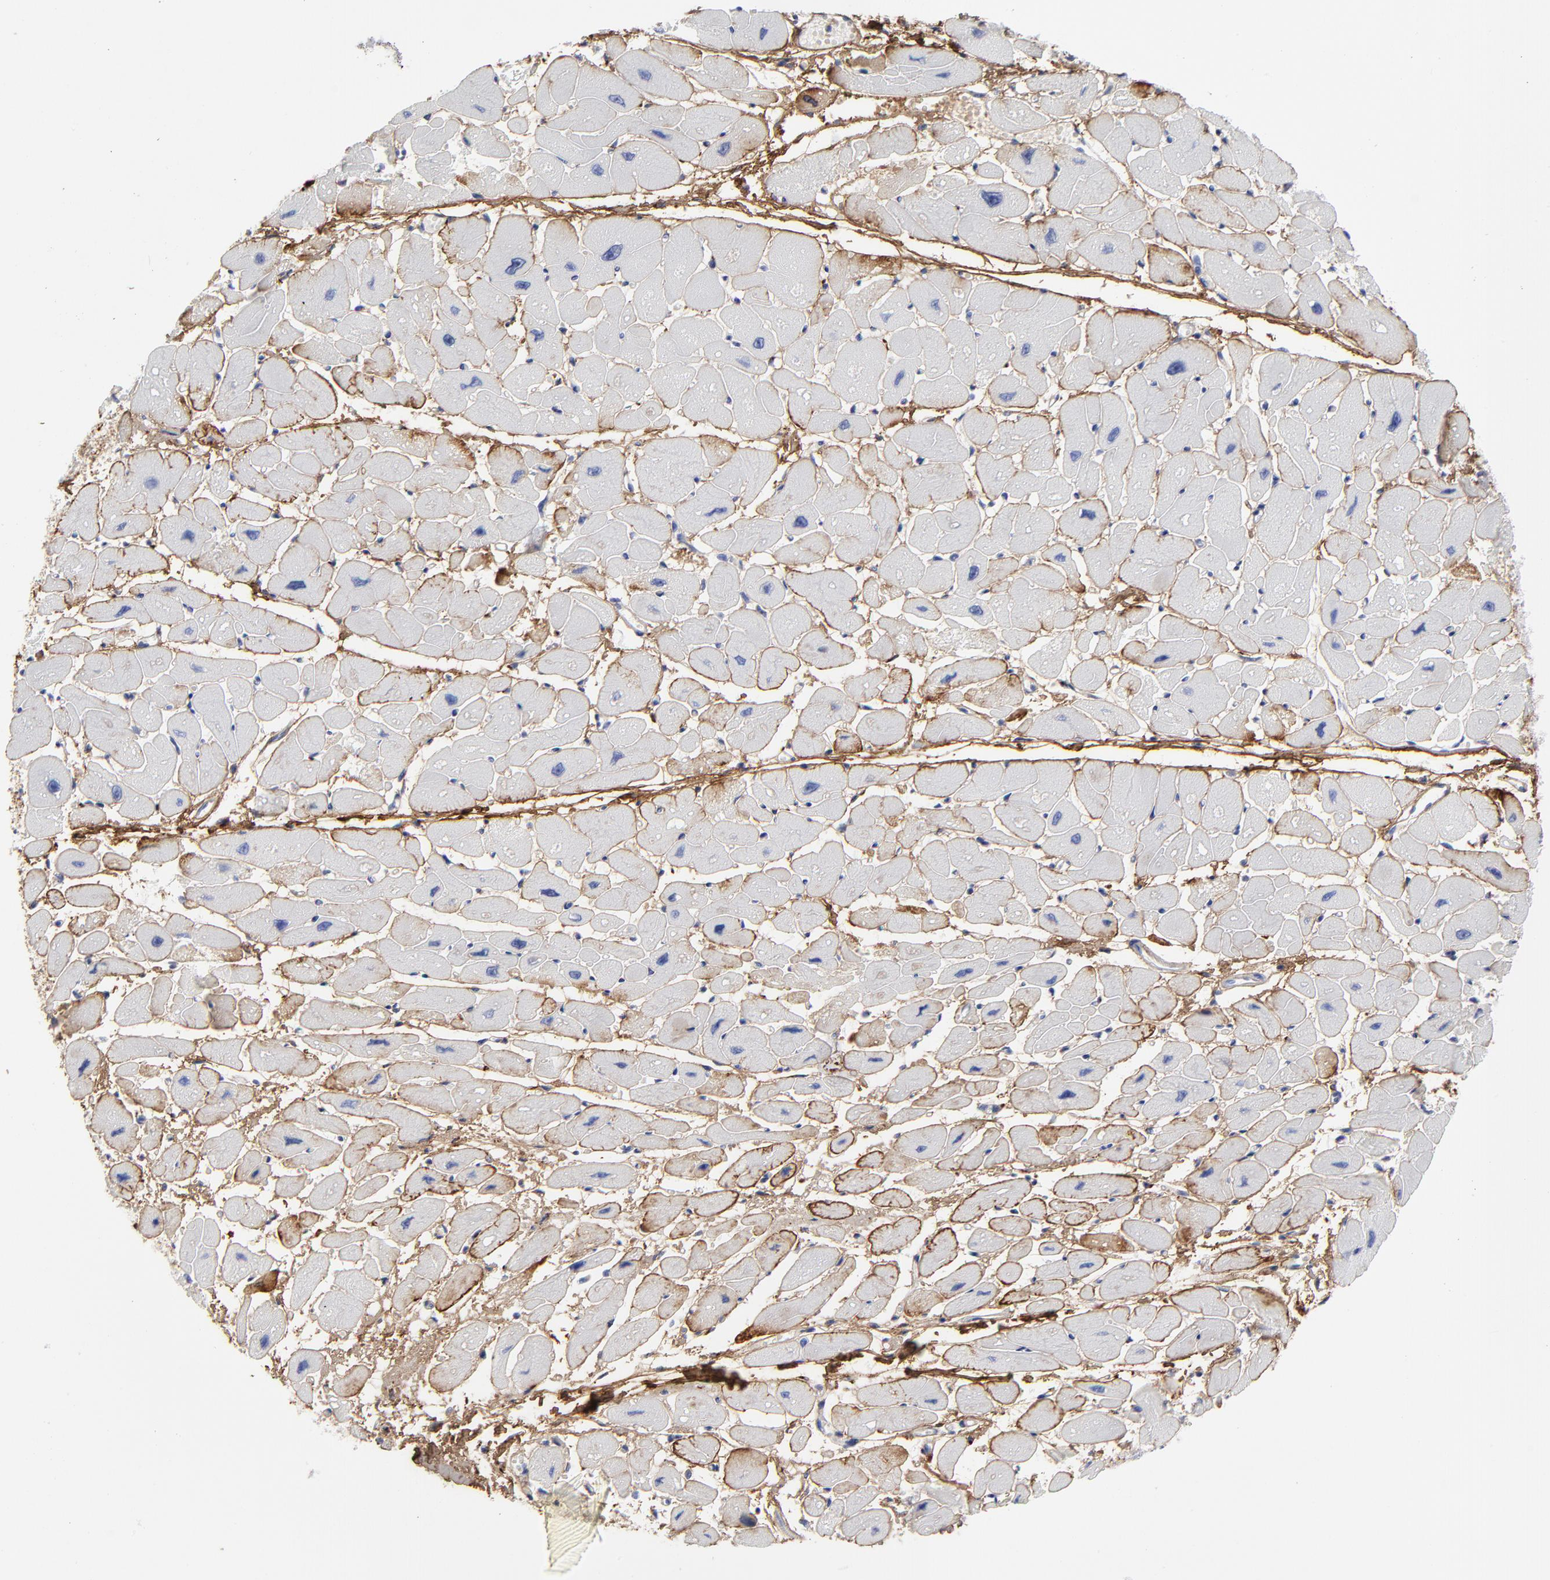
{"staining": {"intensity": "moderate", "quantity": ">75%", "location": "cytoplasmic/membranous"}, "tissue": "heart muscle", "cell_type": "Cardiomyocytes", "image_type": "normal", "snomed": [{"axis": "morphology", "description": "Normal tissue, NOS"}, {"axis": "topography", "description": "Heart"}], "caption": "Immunohistochemistry (IHC) (DAB (3,3'-diaminobenzidine)) staining of unremarkable heart muscle exhibits moderate cytoplasmic/membranous protein positivity in about >75% of cardiomyocytes. The protein is shown in brown color, while the nuclei are stained blue.", "gene": "DCN", "patient": {"sex": "female", "age": 54}}